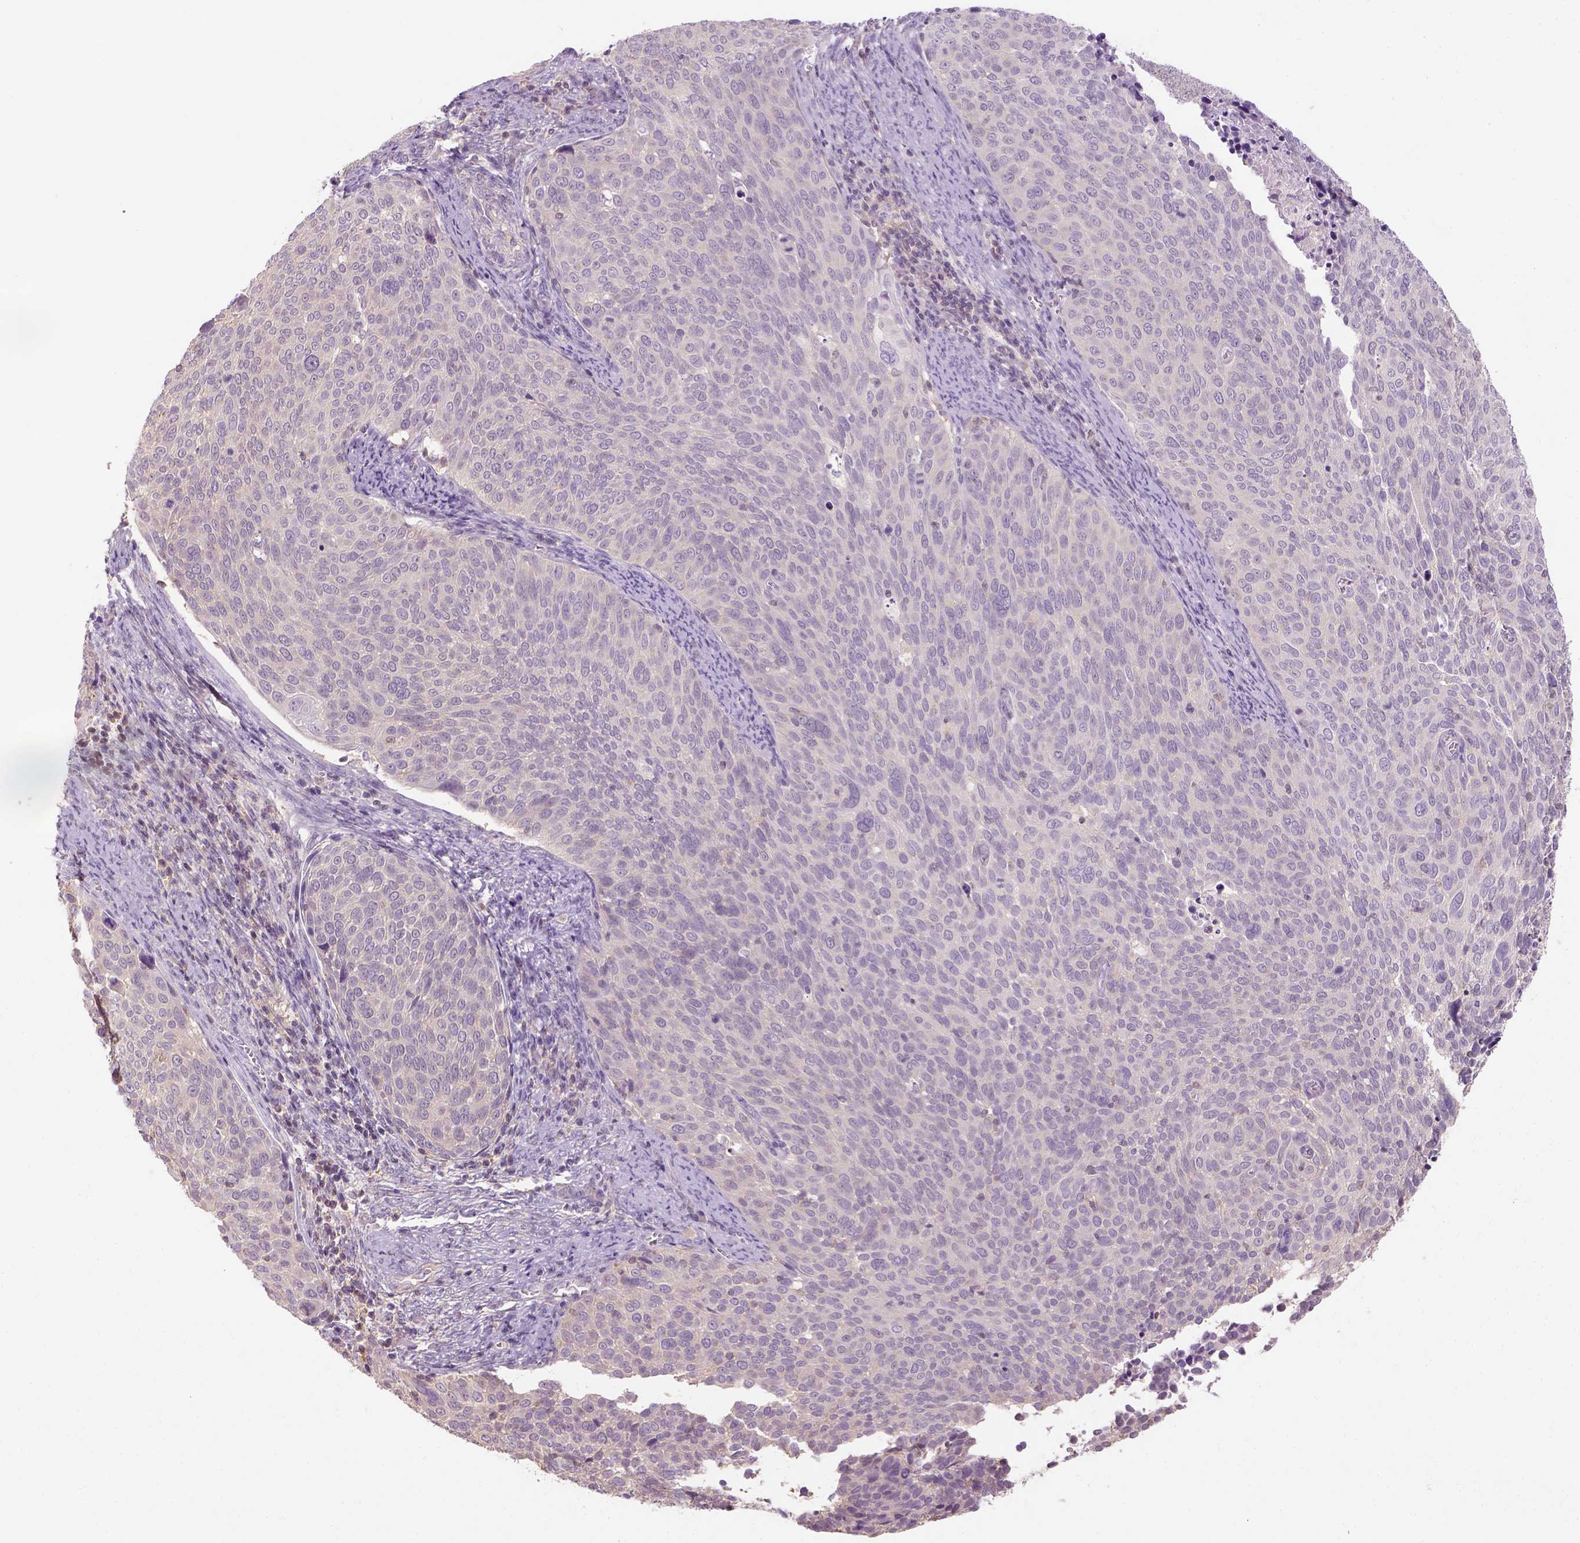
{"staining": {"intensity": "negative", "quantity": "none", "location": "none"}, "tissue": "cervical cancer", "cell_type": "Tumor cells", "image_type": "cancer", "snomed": [{"axis": "morphology", "description": "Squamous cell carcinoma, NOS"}, {"axis": "topography", "description": "Cervix"}], "caption": "A high-resolution photomicrograph shows immunohistochemistry (IHC) staining of cervical squamous cell carcinoma, which shows no significant staining in tumor cells.", "gene": "EPHB1", "patient": {"sex": "female", "age": 39}}